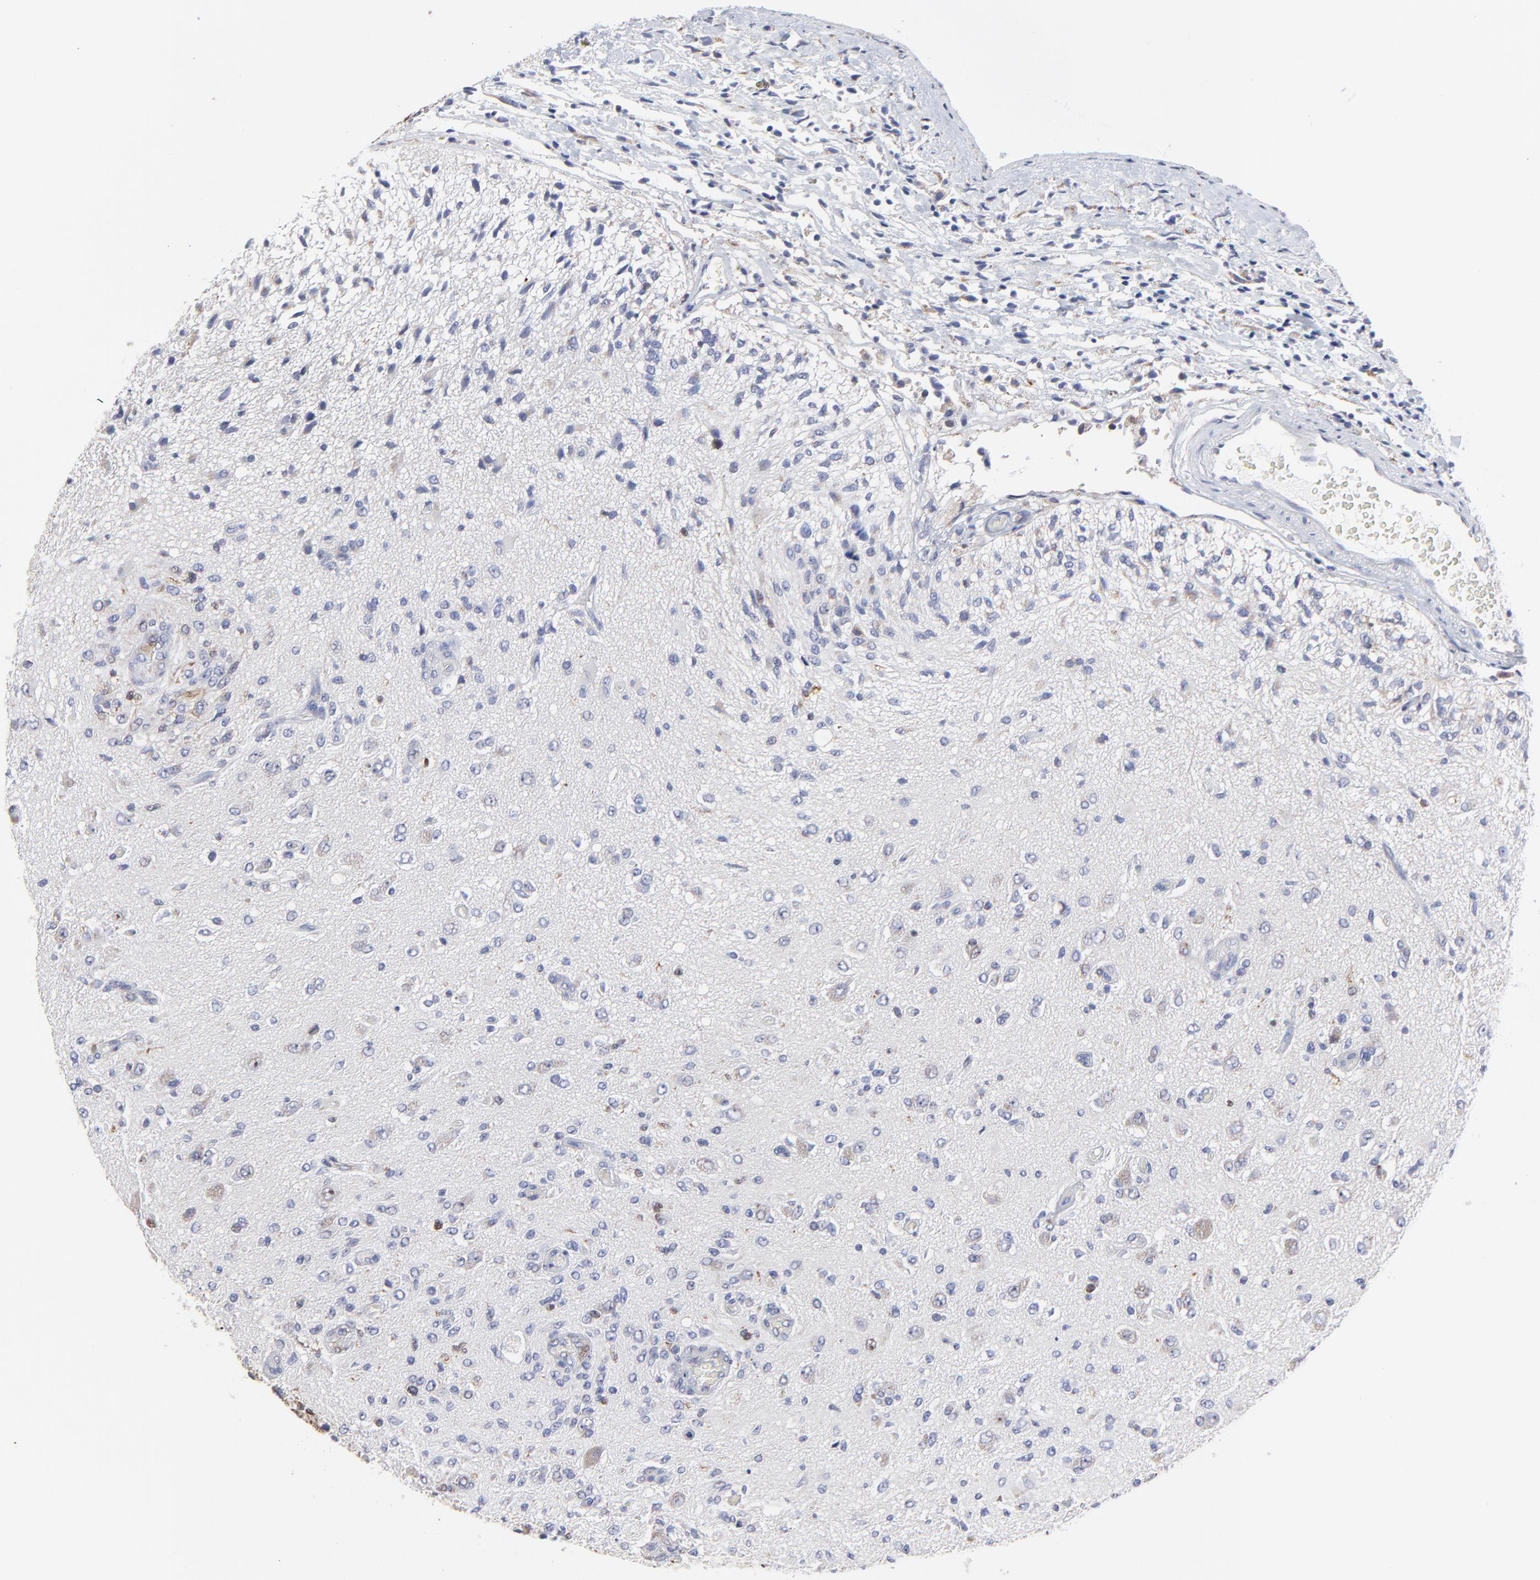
{"staining": {"intensity": "weak", "quantity": "<25%", "location": "cytoplasmic/membranous"}, "tissue": "glioma", "cell_type": "Tumor cells", "image_type": "cancer", "snomed": [{"axis": "morphology", "description": "Glioma, malignant, Low grade"}, {"axis": "topography", "description": "Brain"}], "caption": "DAB immunohistochemical staining of human glioma reveals no significant staining in tumor cells.", "gene": "NCAPH", "patient": {"sex": "female", "age": 58}}